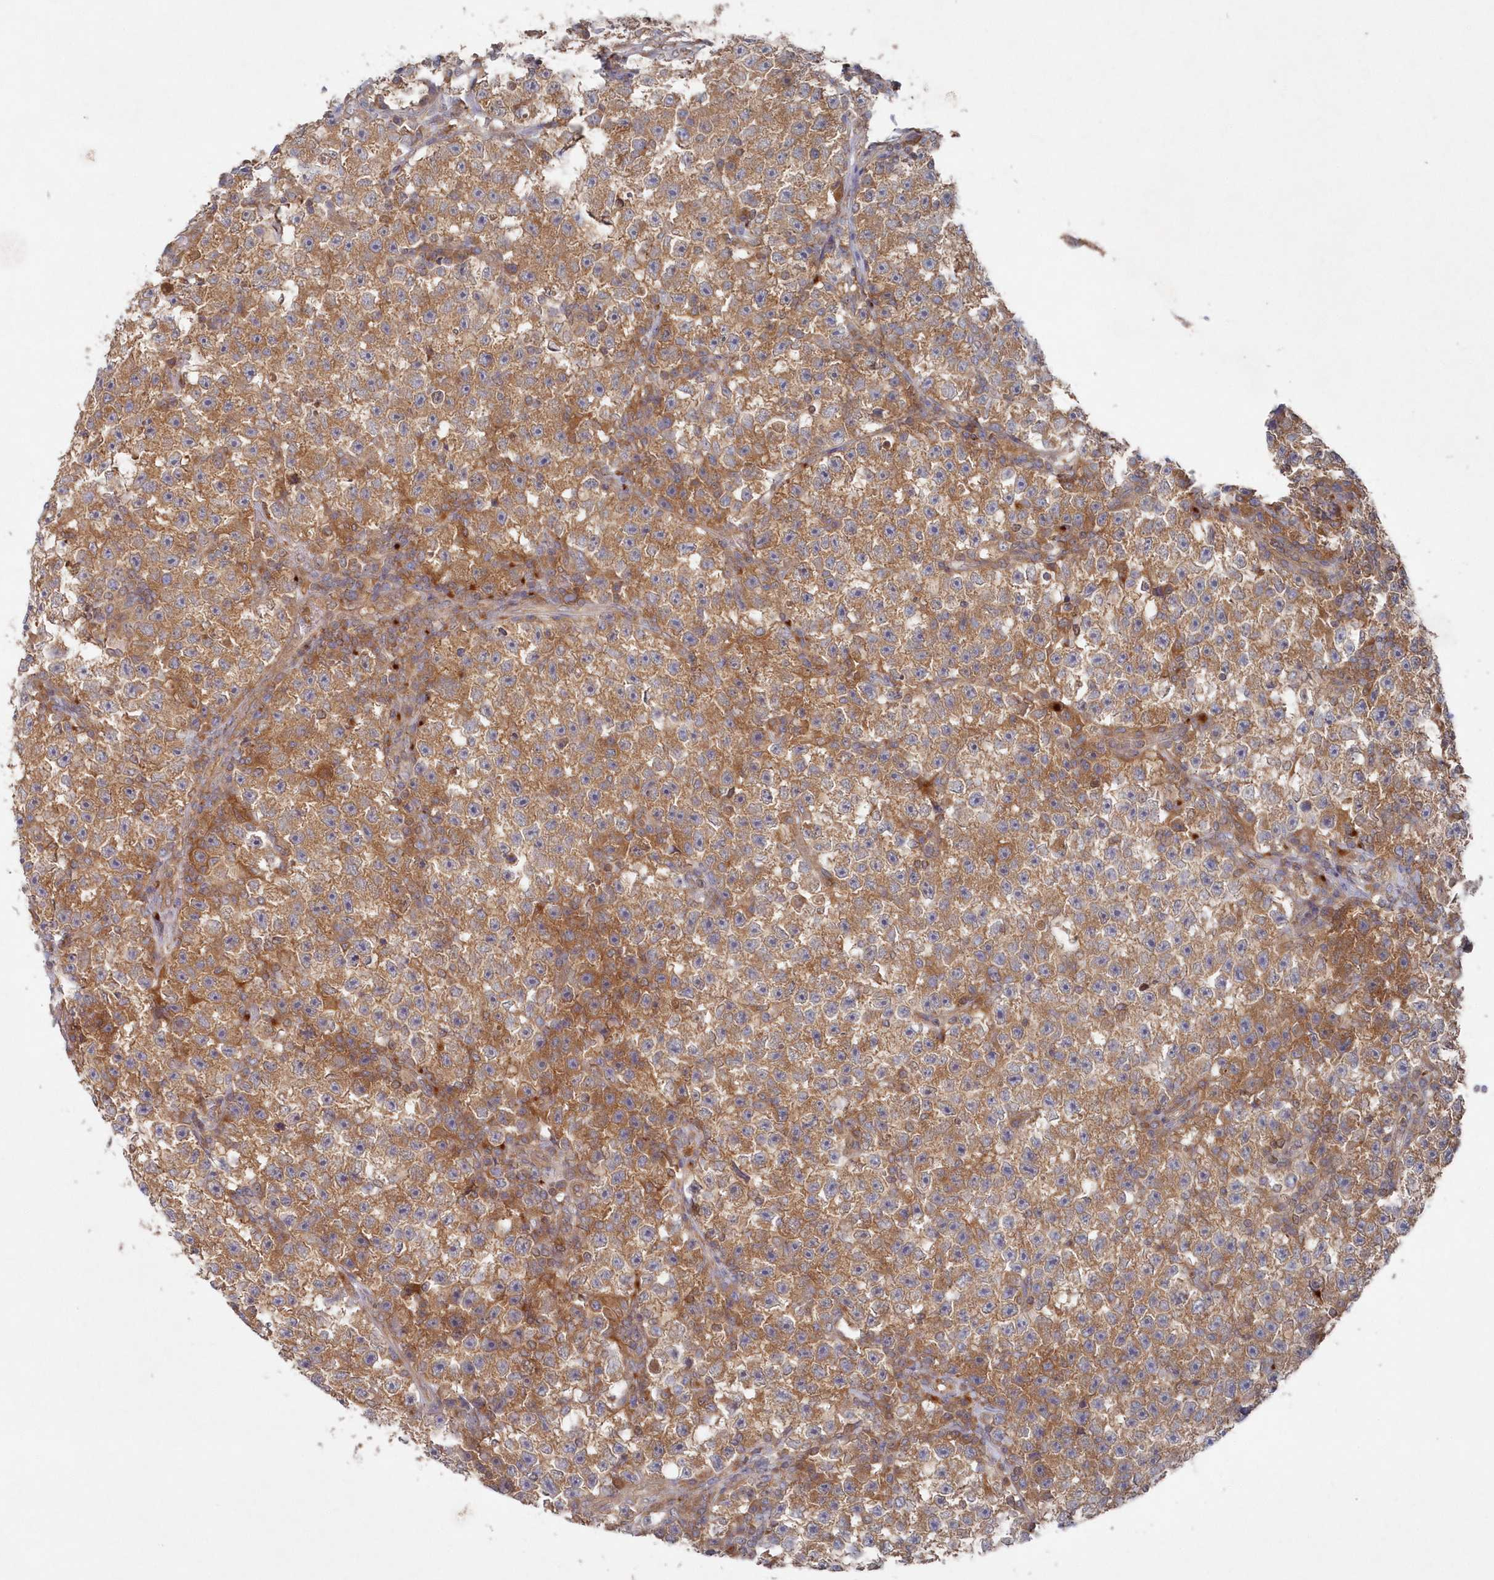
{"staining": {"intensity": "moderate", "quantity": ">75%", "location": "cytoplasmic/membranous"}, "tissue": "testis cancer", "cell_type": "Tumor cells", "image_type": "cancer", "snomed": [{"axis": "morphology", "description": "Seminoma, NOS"}, {"axis": "topography", "description": "Testis"}], "caption": "Testis cancer was stained to show a protein in brown. There is medium levels of moderate cytoplasmic/membranous staining in approximately >75% of tumor cells.", "gene": "ASNSD1", "patient": {"sex": "male", "age": 22}}